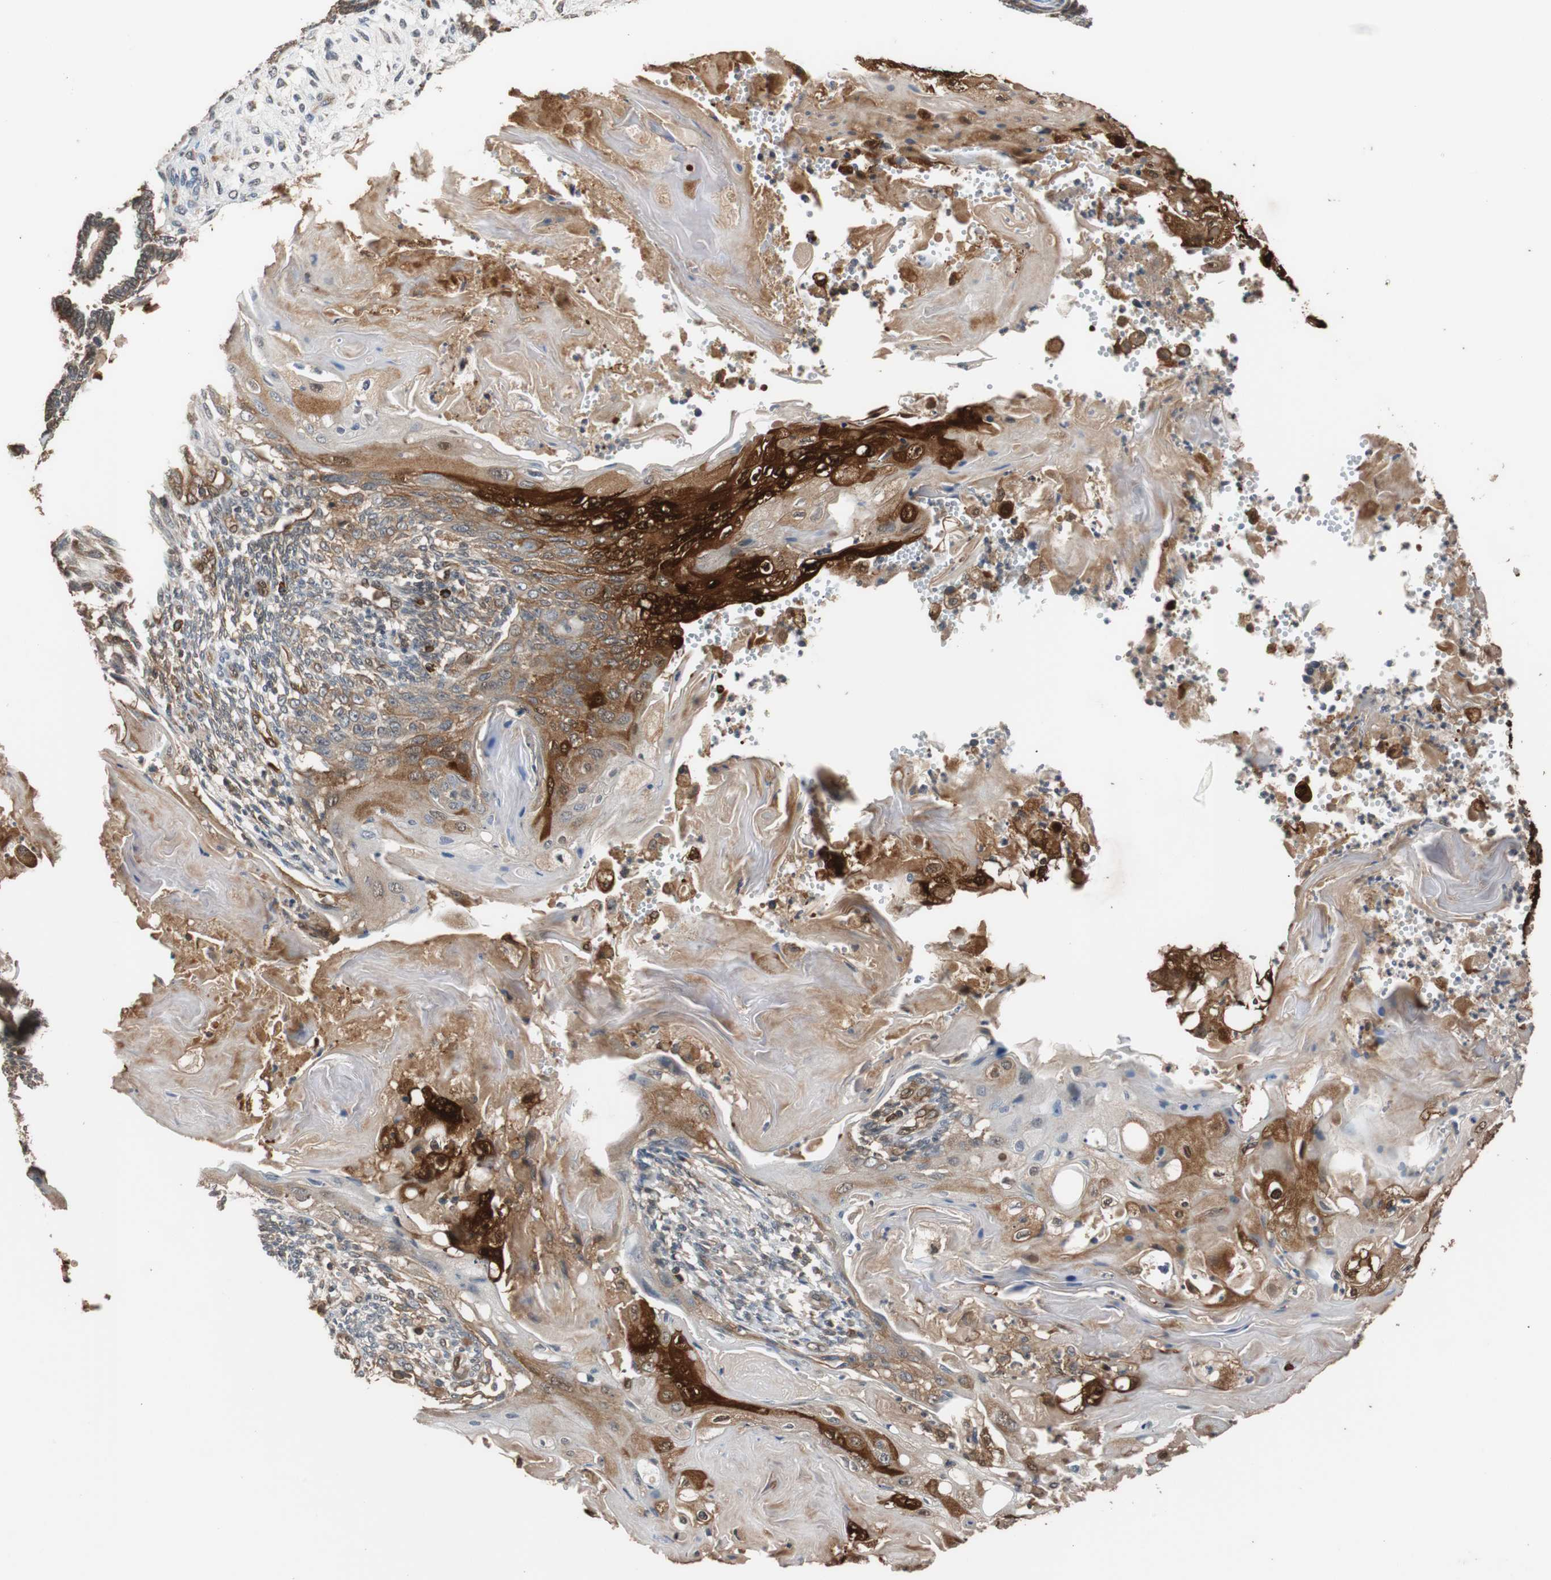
{"staining": {"intensity": "strong", "quantity": ">75%", "location": "cytoplasmic/membranous,nuclear"}, "tissue": "endometrial cancer", "cell_type": "Tumor cells", "image_type": "cancer", "snomed": [{"axis": "morphology", "description": "Neoplasm, malignant, NOS"}, {"axis": "topography", "description": "Endometrium"}], "caption": "Endometrial cancer stained for a protein (brown) shows strong cytoplasmic/membranous and nuclear positive positivity in approximately >75% of tumor cells.", "gene": "NDRG1", "patient": {"sex": "female", "age": 74}}